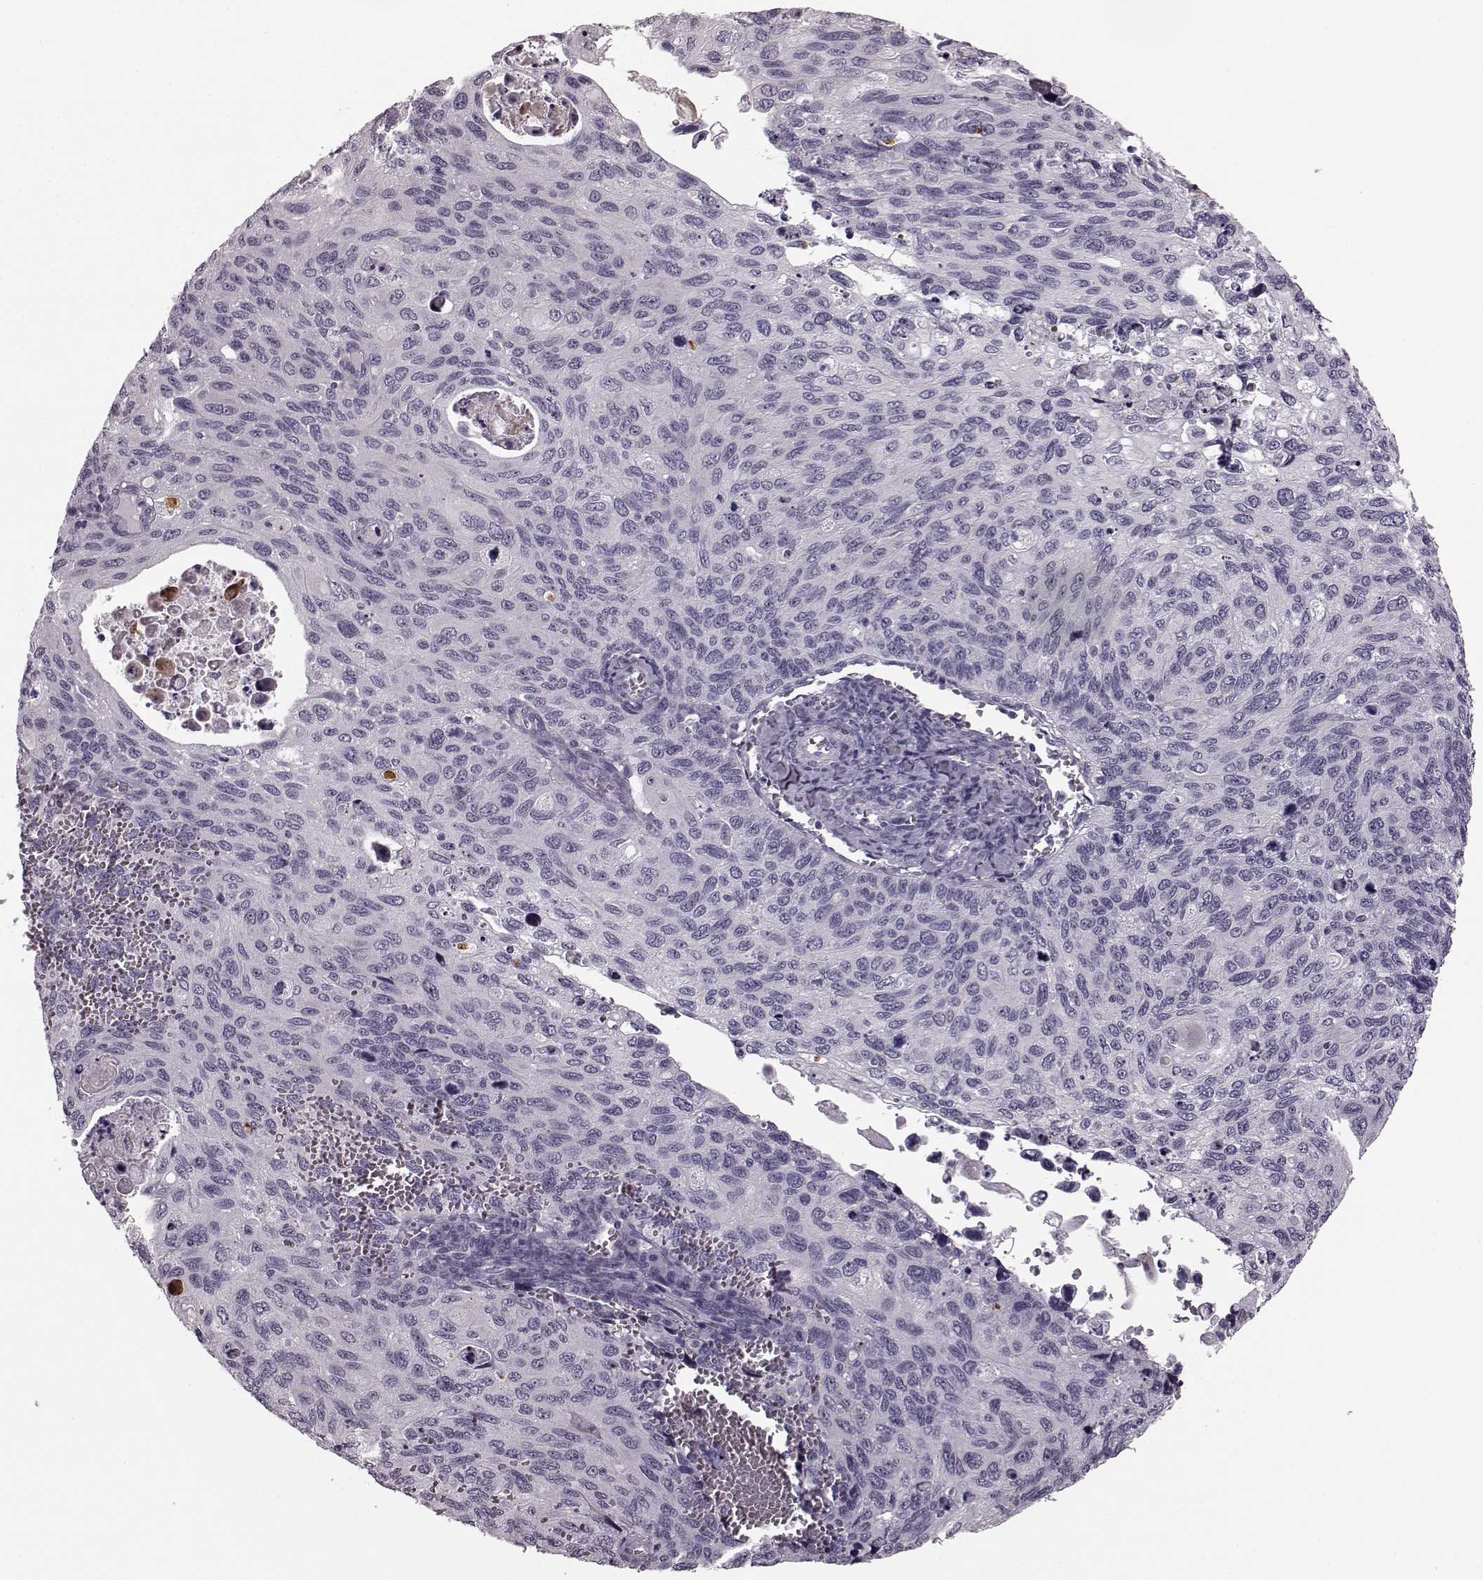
{"staining": {"intensity": "negative", "quantity": "none", "location": "none"}, "tissue": "cervical cancer", "cell_type": "Tumor cells", "image_type": "cancer", "snomed": [{"axis": "morphology", "description": "Squamous cell carcinoma, NOS"}, {"axis": "topography", "description": "Cervix"}], "caption": "This is a image of immunohistochemistry staining of cervical cancer (squamous cell carcinoma), which shows no staining in tumor cells.", "gene": "TRPM1", "patient": {"sex": "female", "age": 70}}